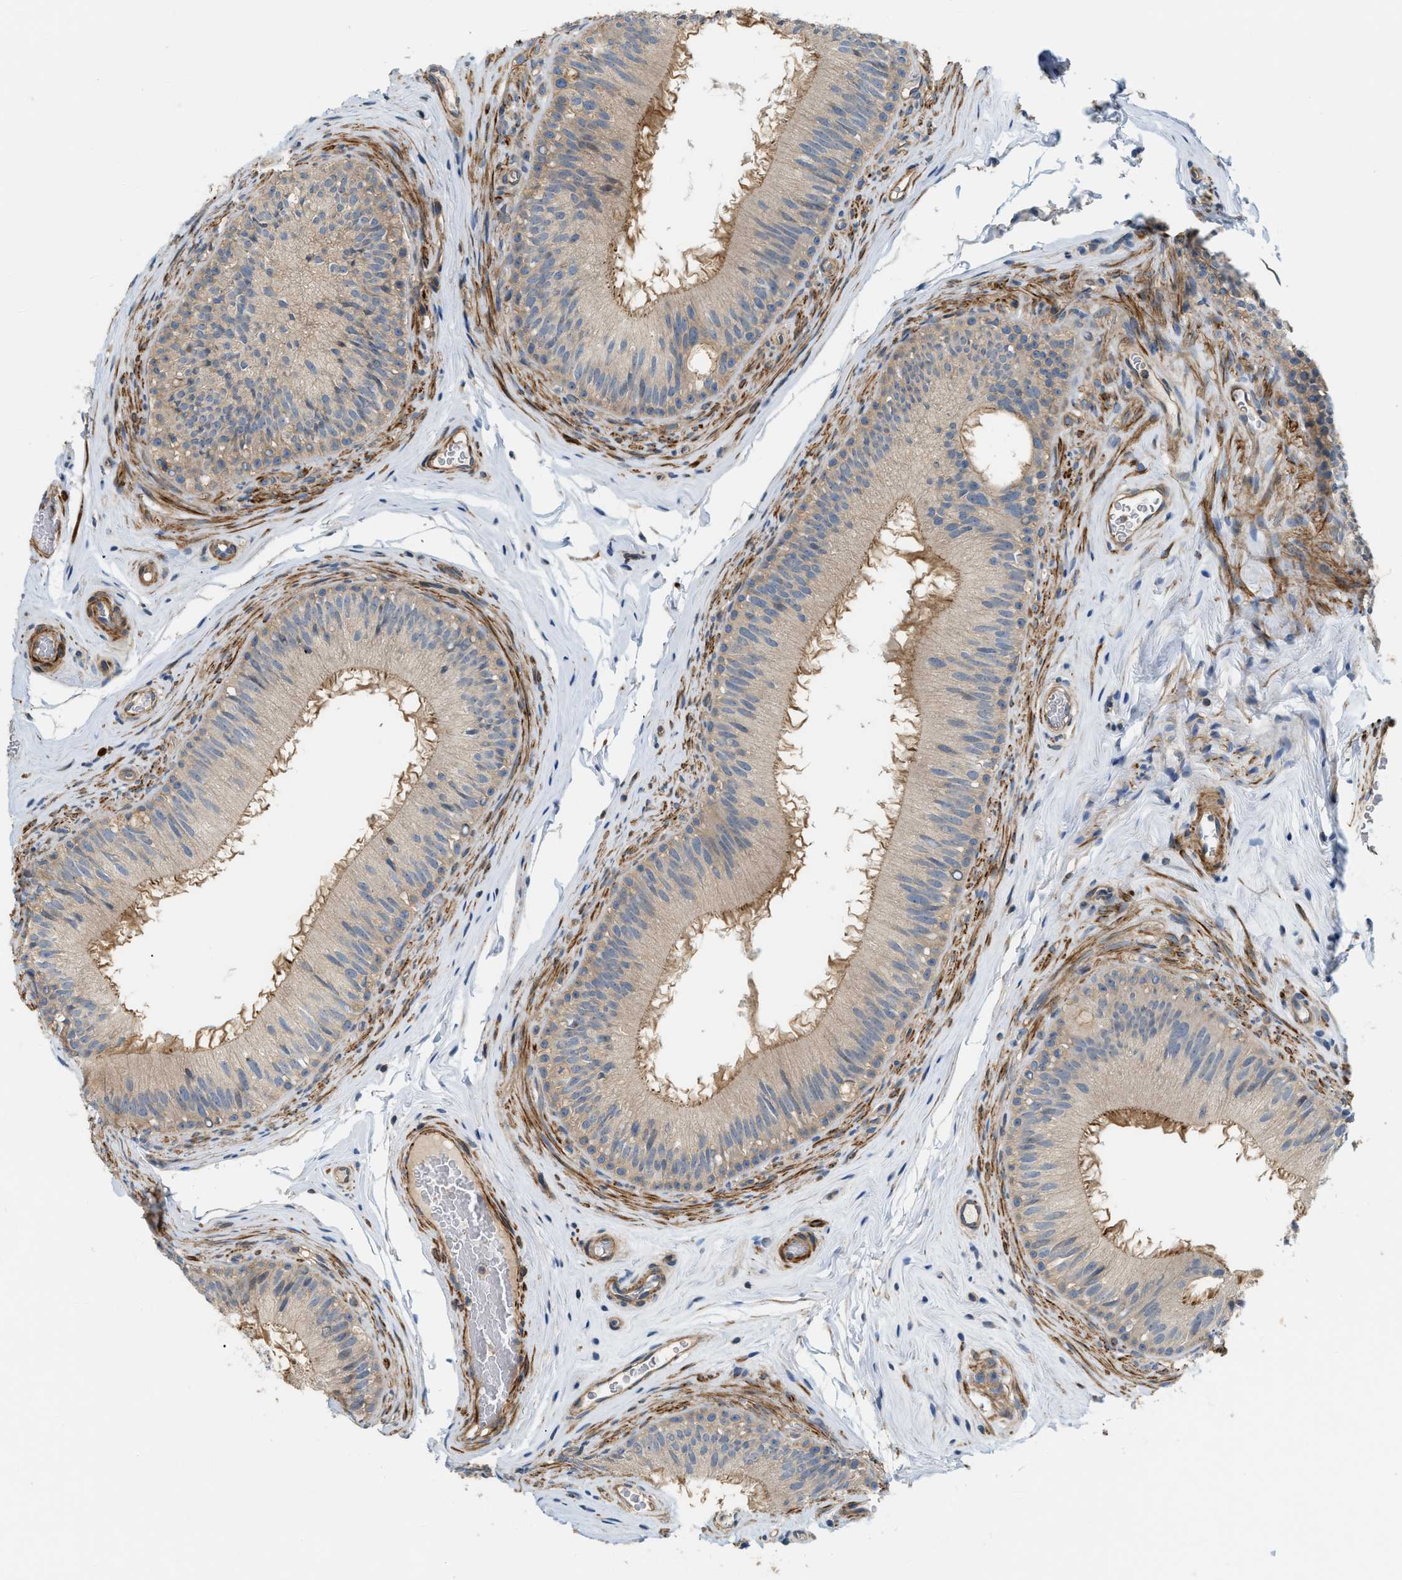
{"staining": {"intensity": "weak", "quantity": ">75%", "location": "cytoplasmic/membranous"}, "tissue": "epididymis", "cell_type": "Glandular cells", "image_type": "normal", "snomed": [{"axis": "morphology", "description": "Normal tissue, NOS"}, {"axis": "topography", "description": "Testis"}, {"axis": "topography", "description": "Epididymis"}], "caption": "DAB (3,3'-diaminobenzidine) immunohistochemical staining of benign epididymis reveals weak cytoplasmic/membranous protein staining in approximately >75% of glandular cells.", "gene": "BTN3A2", "patient": {"sex": "male", "age": 36}}